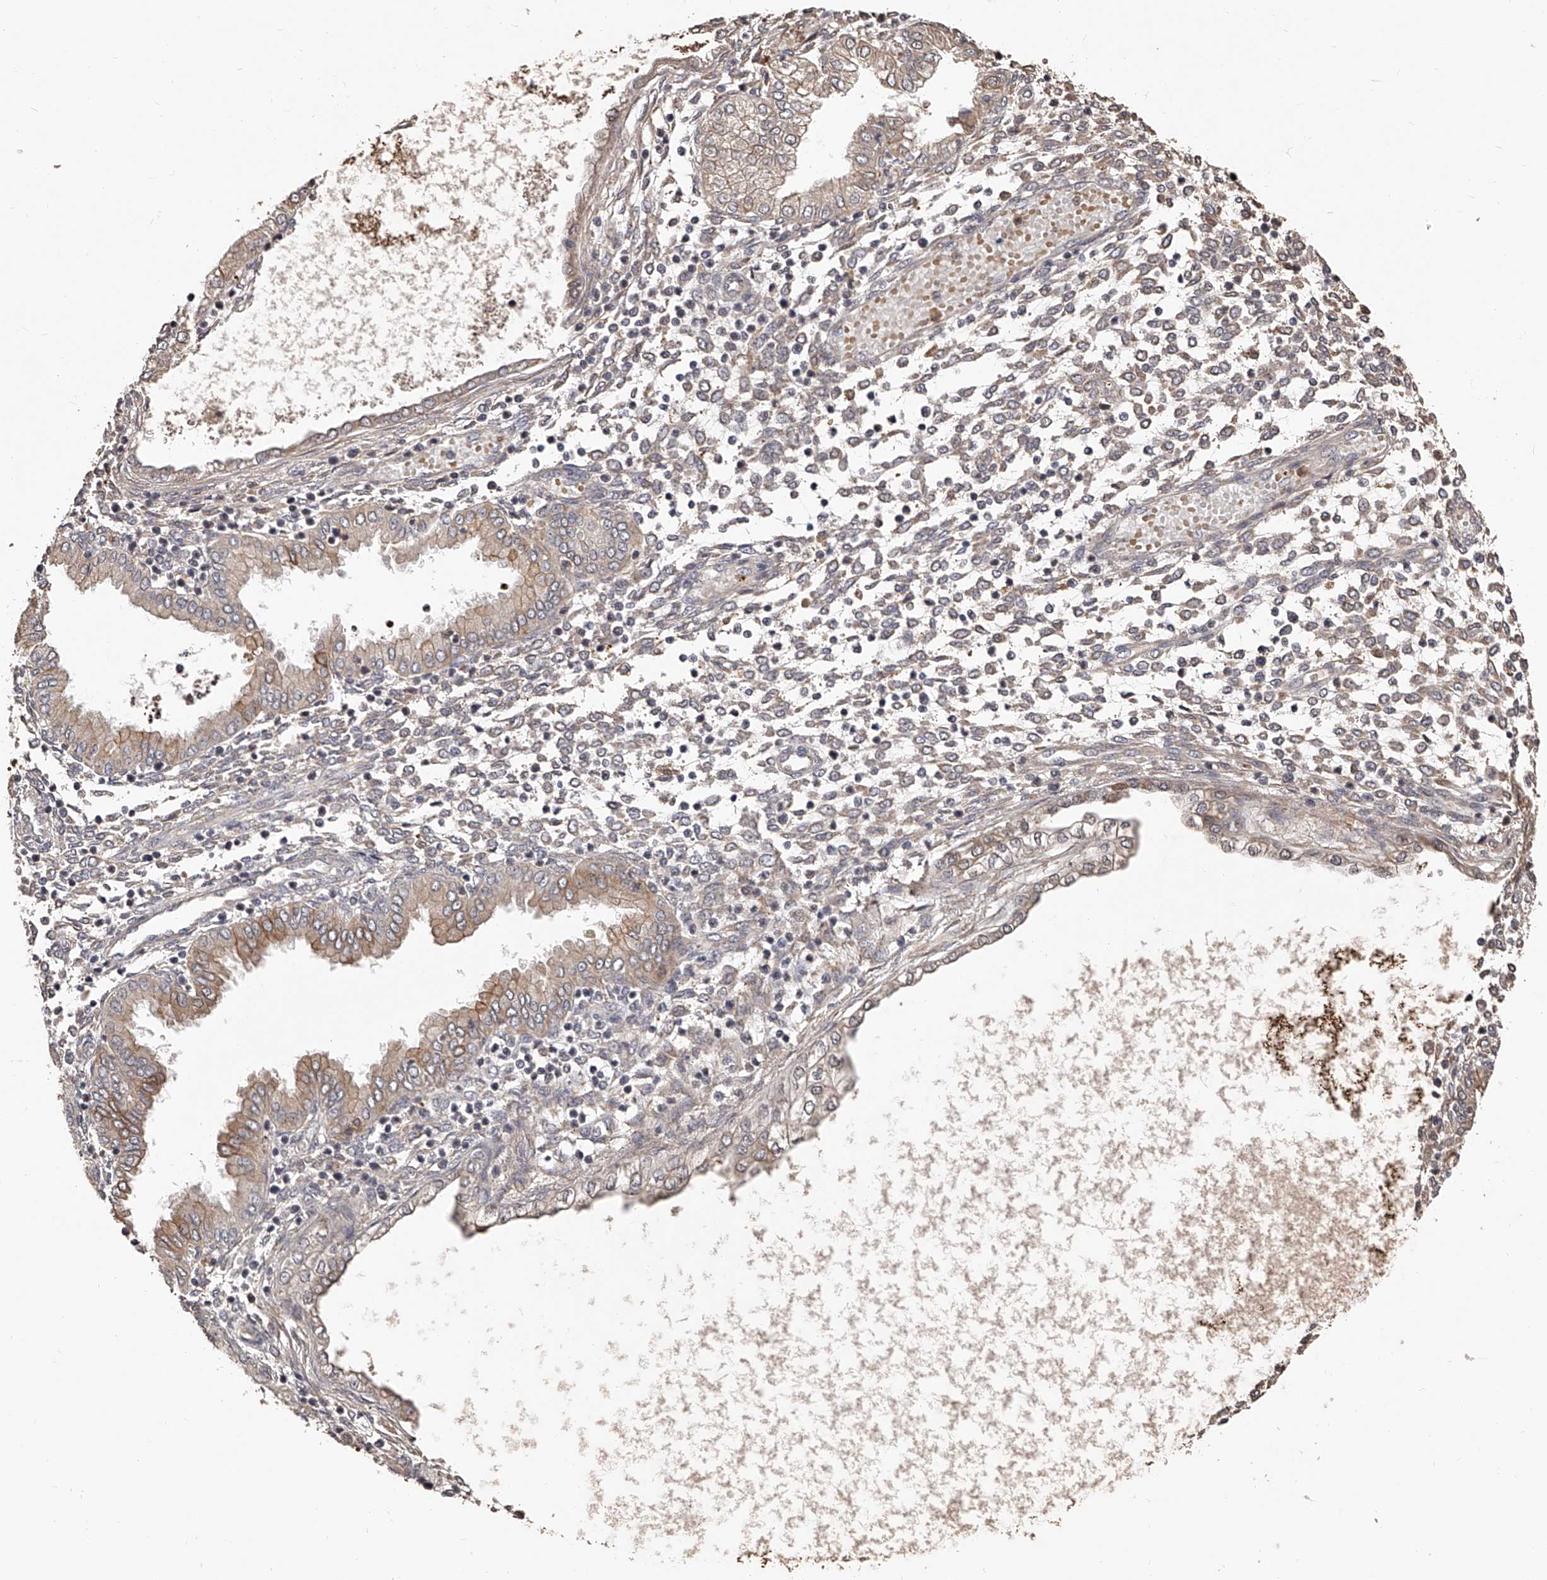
{"staining": {"intensity": "weak", "quantity": "25%-75%", "location": "cytoplasmic/membranous"}, "tissue": "endometrium", "cell_type": "Cells in endometrial stroma", "image_type": "normal", "snomed": [{"axis": "morphology", "description": "Normal tissue, NOS"}, {"axis": "topography", "description": "Endometrium"}], "caption": "A micrograph of endometrium stained for a protein displays weak cytoplasmic/membranous brown staining in cells in endometrial stroma.", "gene": "URGCP", "patient": {"sex": "female", "age": 53}}